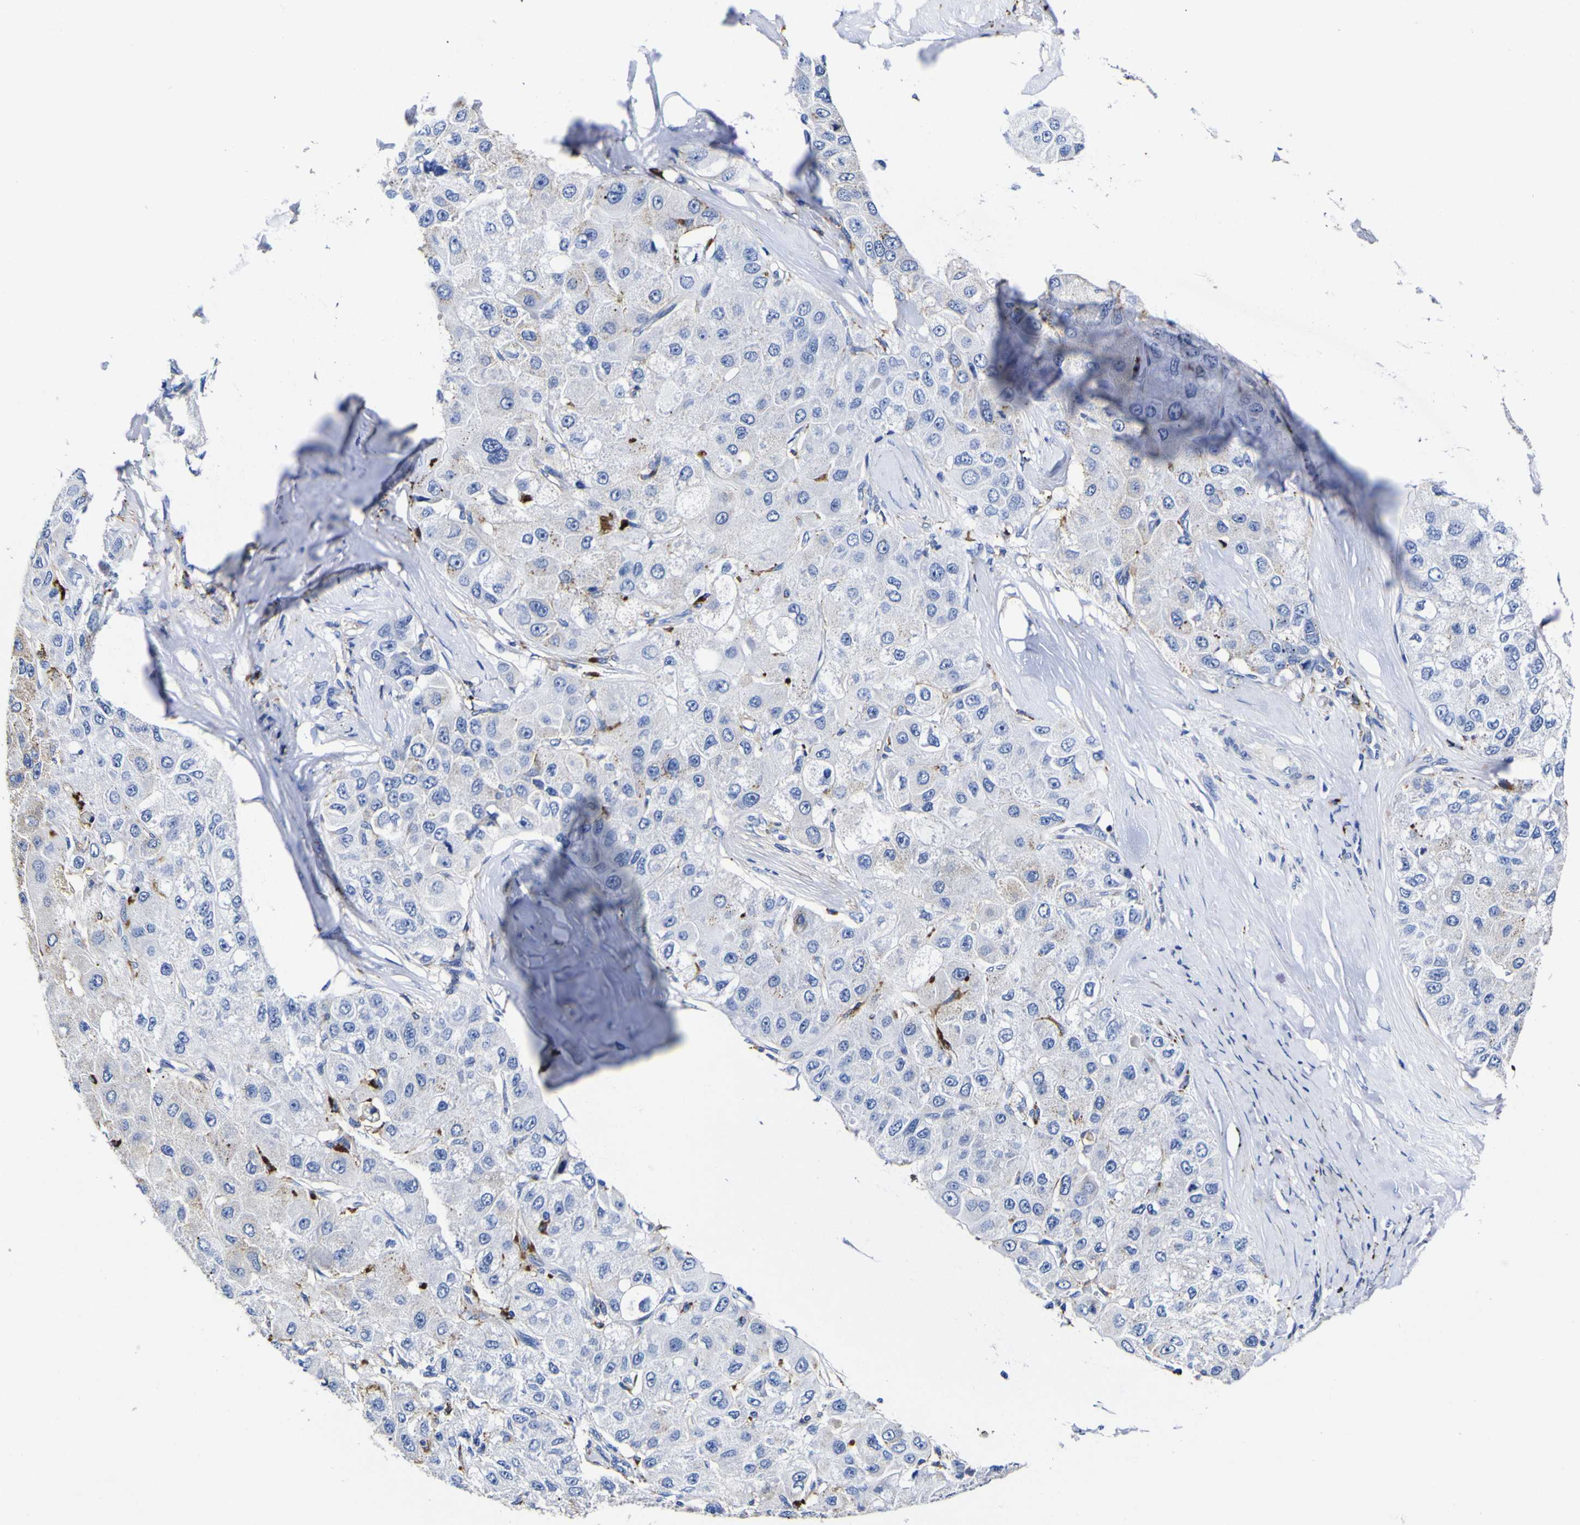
{"staining": {"intensity": "strong", "quantity": "<25%", "location": "cytoplasmic/membranous"}, "tissue": "liver cancer", "cell_type": "Tumor cells", "image_type": "cancer", "snomed": [{"axis": "morphology", "description": "Carcinoma, Hepatocellular, NOS"}, {"axis": "topography", "description": "Liver"}], "caption": "Immunohistochemical staining of liver hepatocellular carcinoma demonstrates medium levels of strong cytoplasmic/membranous protein expression in about <25% of tumor cells.", "gene": "HLA-DQA1", "patient": {"sex": "male", "age": 80}}